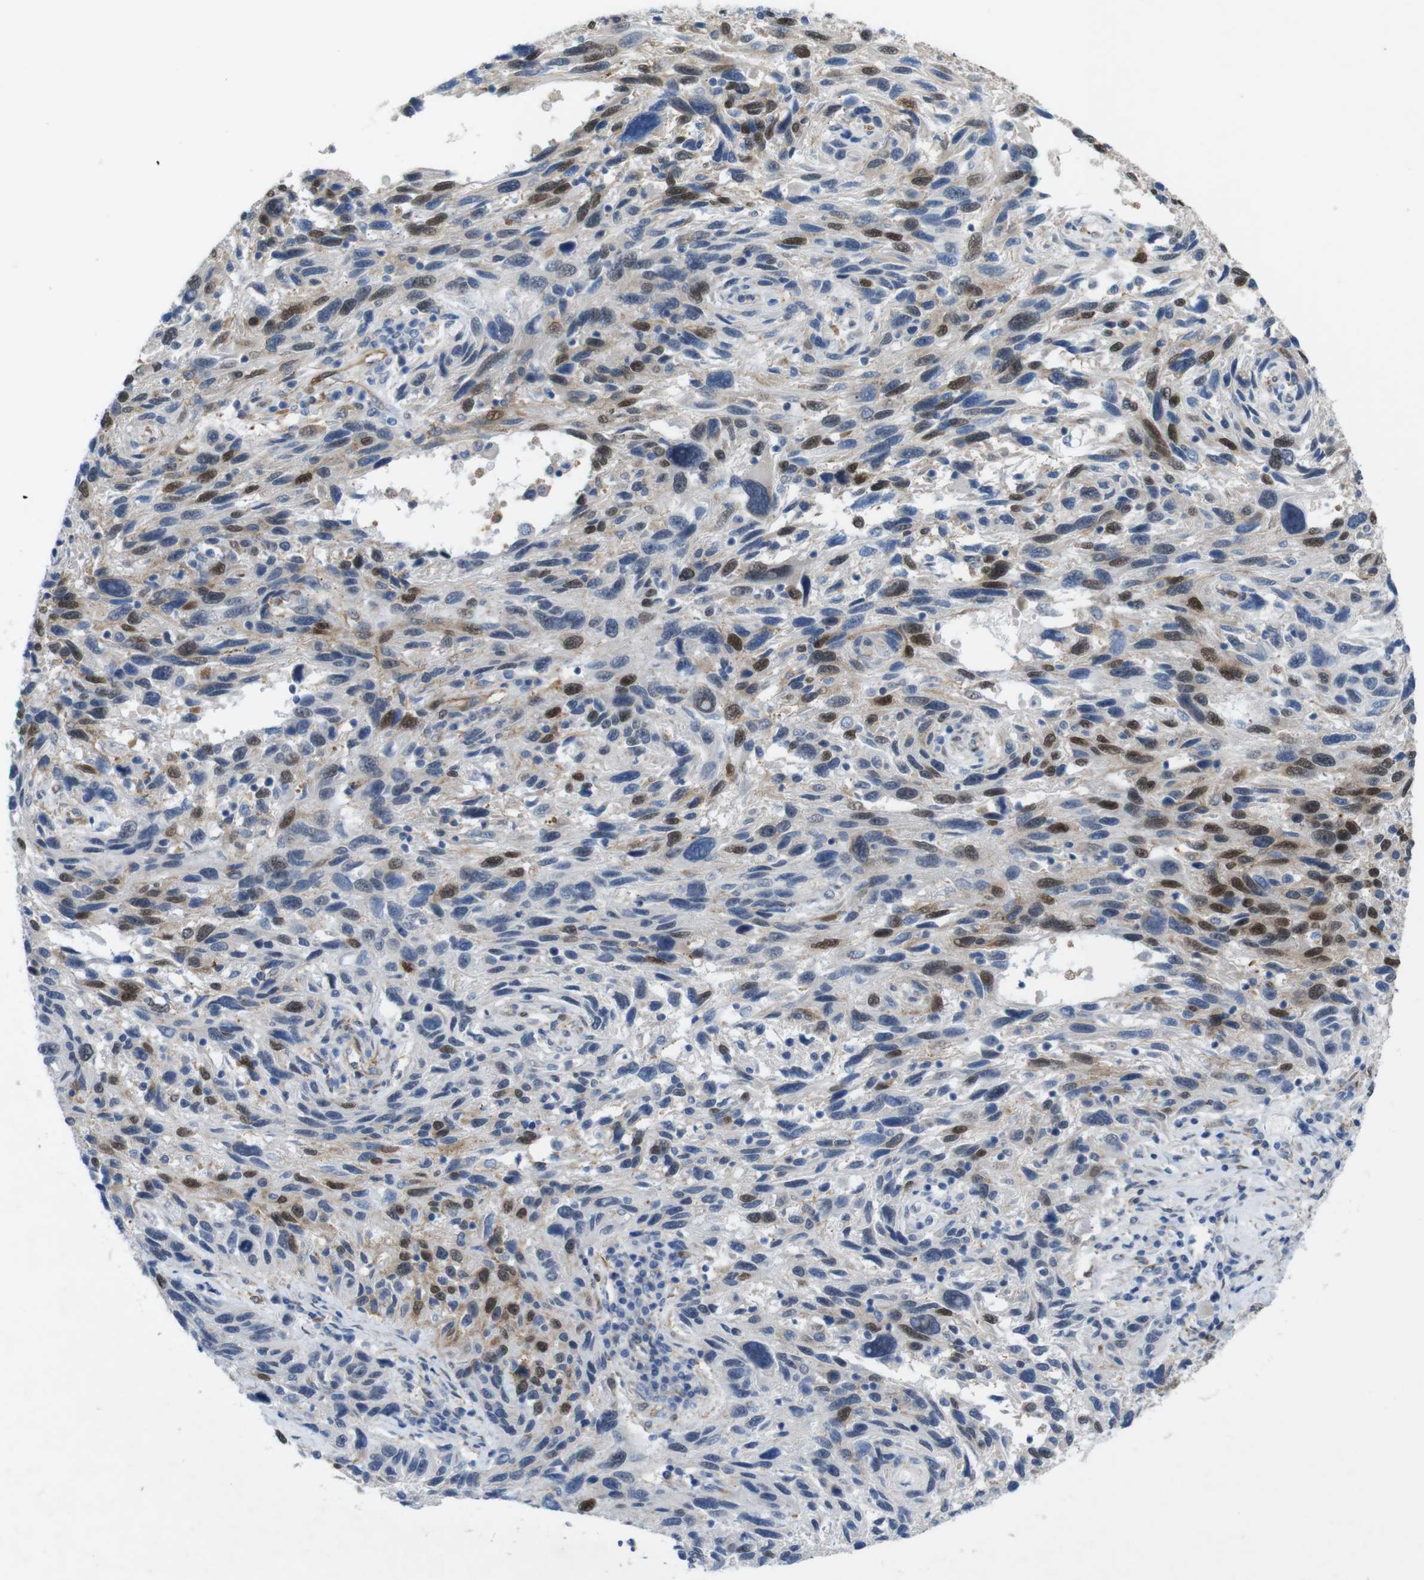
{"staining": {"intensity": "moderate", "quantity": ">75%", "location": "cytoplasmic/membranous,nuclear"}, "tissue": "melanoma", "cell_type": "Tumor cells", "image_type": "cancer", "snomed": [{"axis": "morphology", "description": "Malignant melanoma, NOS"}, {"axis": "topography", "description": "Skin"}], "caption": "Melanoma tissue demonstrates moderate cytoplasmic/membranous and nuclear staining in about >75% of tumor cells, visualized by immunohistochemistry. The protein is shown in brown color, while the nuclei are stained blue.", "gene": "PTGER4", "patient": {"sex": "male", "age": 53}}